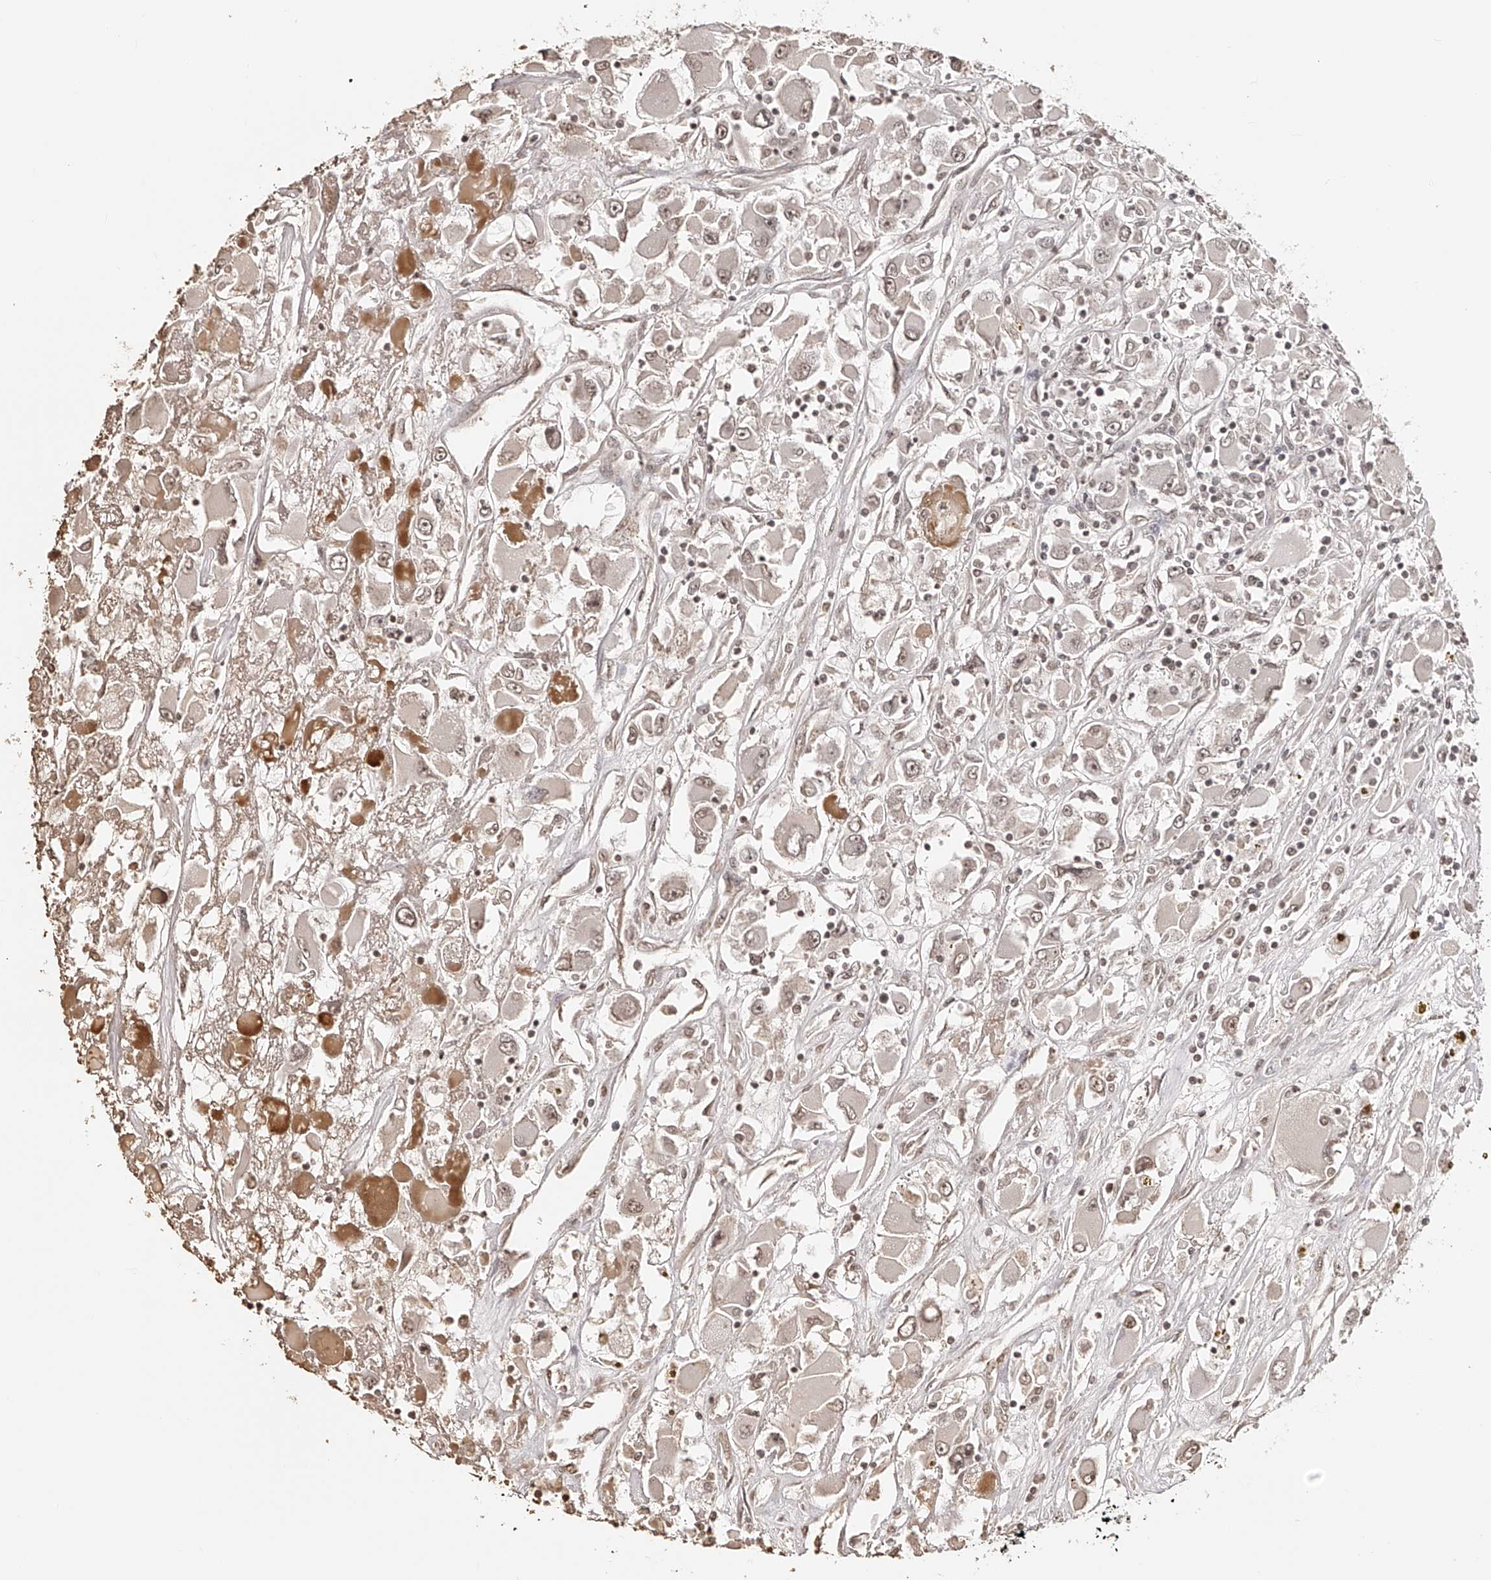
{"staining": {"intensity": "weak", "quantity": ">75%", "location": "nuclear"}, "tissue": "renal cancer", "cell_type": "Tumor cells", "image_type": "cancer", "snomed": [{"axis": "morphology", "description": "Adenocarcinoma, NOS"}, {"axis": "topography", "description": "Kidney"}], "caption": "Immunohistochemistry (IHC) of human renal cancer (adenocarcinoma) demonstrates low levels of weak nuclear expression in about >75% of tumor cells.", "gene": "ZNF503", "patient": {"sex": "female", "age": 52}}